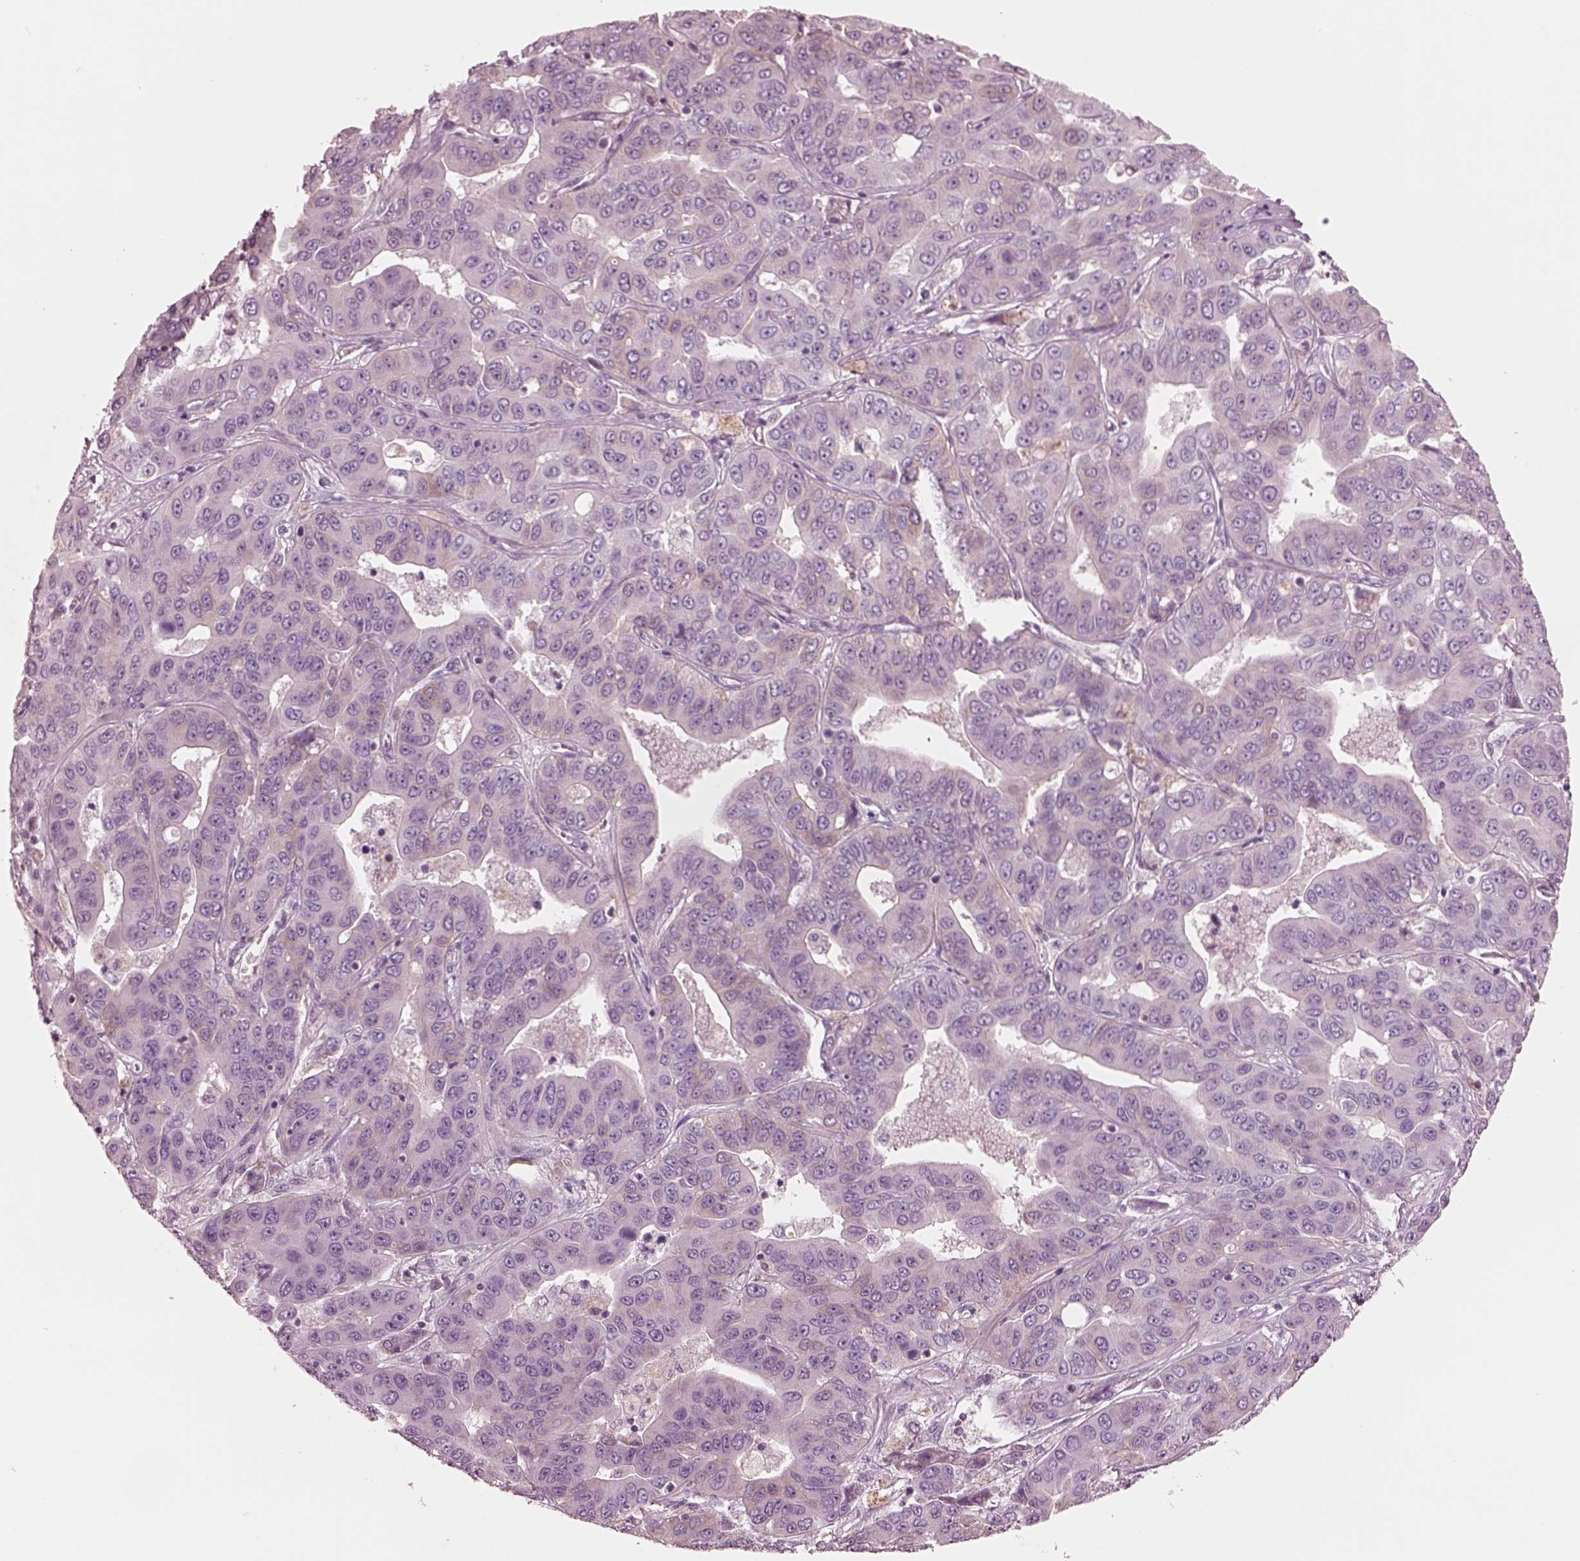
{"staining": {"intensity": "negative", "quantity": "none", "location": "none"}, "tissue": "liver cancer", "cell_type": "Tumor cells", "image_type": "cancer", "snomed": [{"axis": "morphology", "description": "Cholangiocarcinoma"}, {"axis": "topography", "description": "Liver"}], "caption": "This is an immunohistochemistry (IHC) histopathology image of human cholangiocarcinoma (liver). There is no positivity in tumor cells.", "gene": "ELAPOR1", "patient": {"sex": "female", "age": 52}}